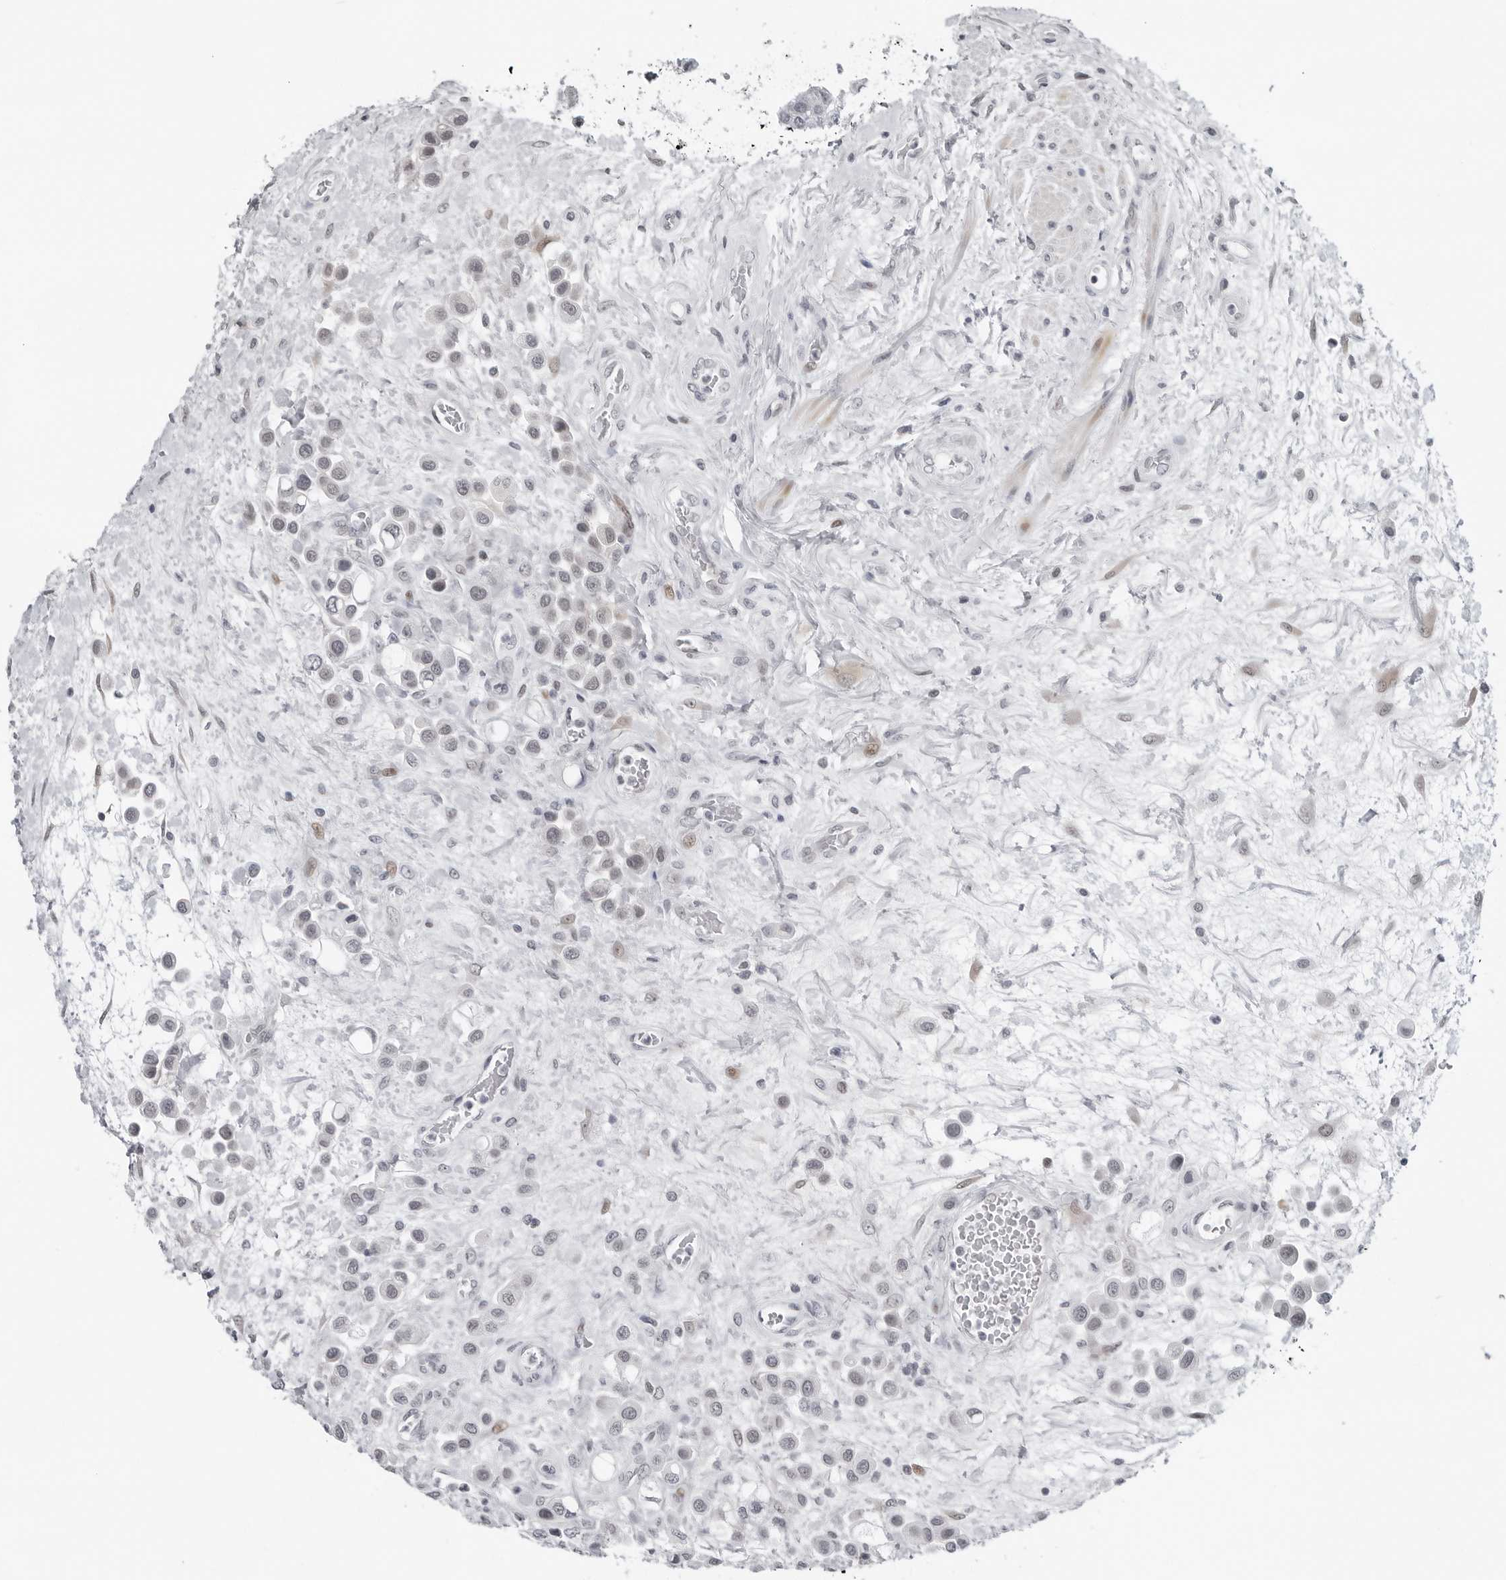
{"staining": {"intensity": "negative", "quantity": "none", "location": "none"}, "tissue": "urothelial cancer", "cell_type": "Tumor cells", "image_type": "cancer", "snomed": [{"axis": "morphology", "description": "Urothelial carcinoma, High grade"}, {"axis": "topography", "description": "Urinary bladder"}], "caption": "Immunohistochemistry micrograph of neoplastic tissue: urothelial carcinoma (high-grade) stained with DAB (3,3'-diaminobenzidine) demonstrates no significant protein staining in tumor cells.", "gene": "PPP1R42", "patient": {"sex": "male", "age": 50}}